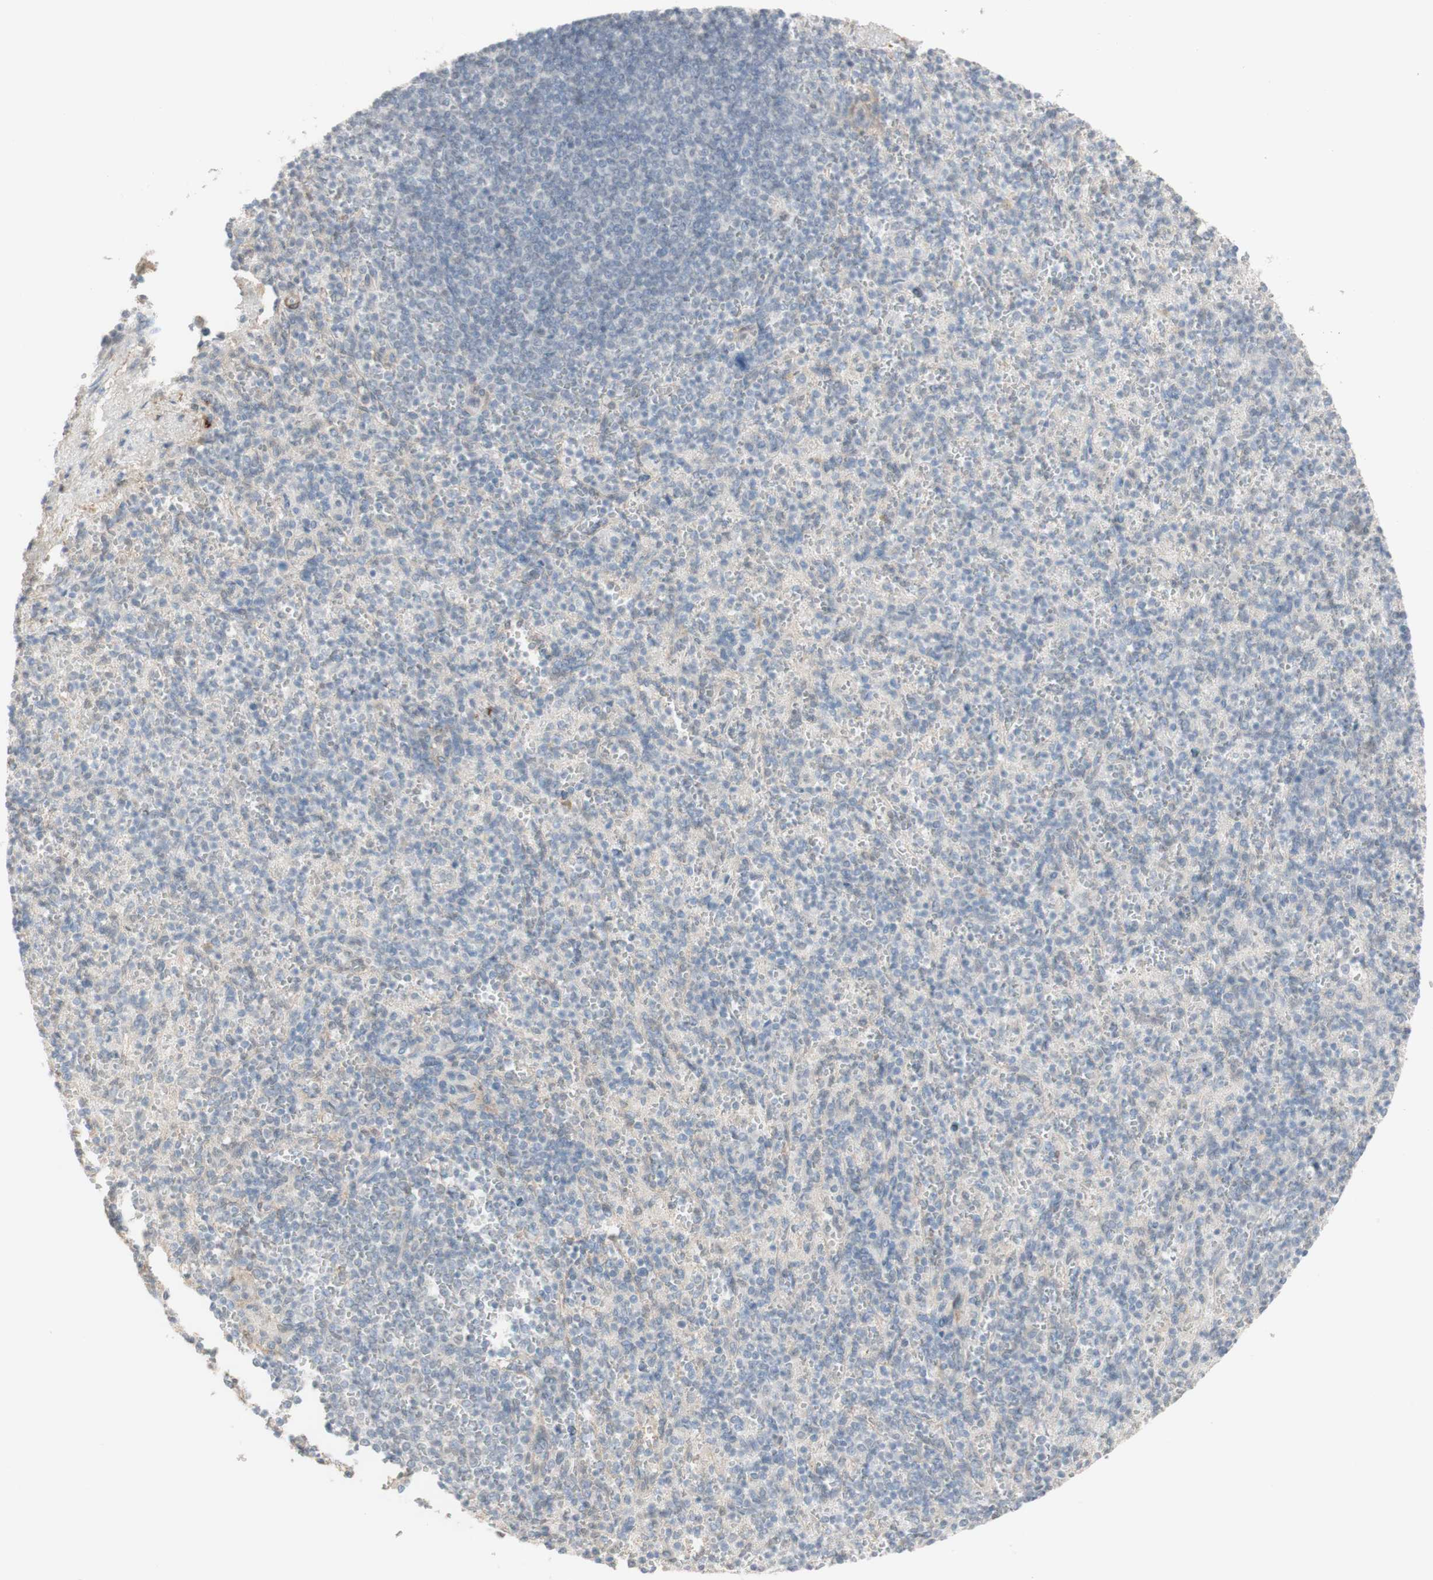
{"staining": {"intensity": "negative", "quantity": "none", "location": "none"}, "tissue": "spleen", "cell_type": "Cells in red pulp", "image_type": "normal", "snomed": [{"axis": "morphology", "description": "Normal tissue, NOS"}, {"axis": "topography", "description": "Spleen"}], "caption": "Protein analysis of unremarkable spleen shows no significant expression in cells in red pulp. (DAB (3,3'-diaminobenzidine) immunohistochemistry, high magnification).", "gene": "MUC3A", "patient": {"sex": "female", "age": 74}}